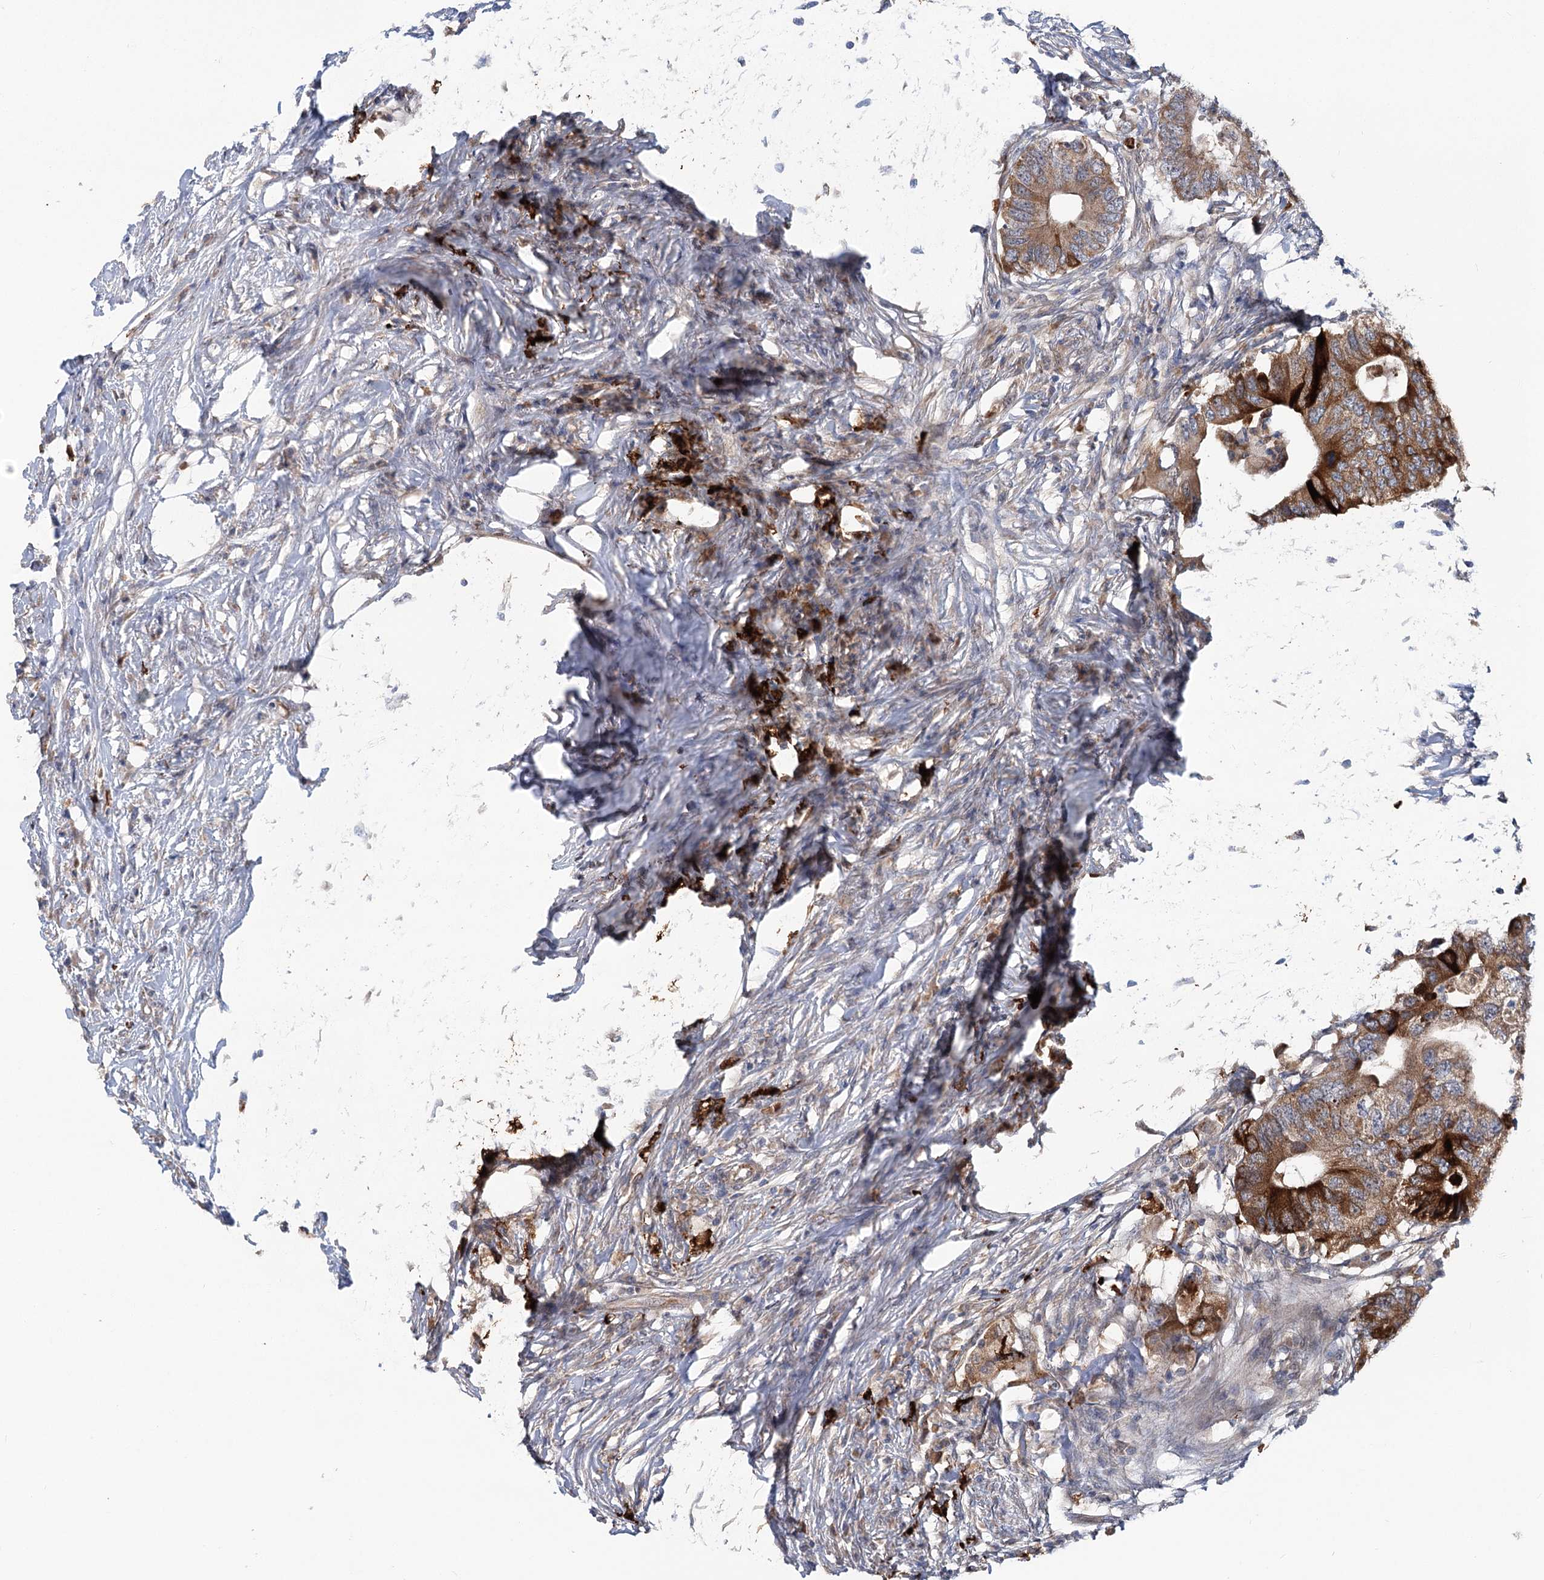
{"staining": {"intensity": "strong", "quantity": ">75%", "location": "cytoplasmic/membranous"}, "tissue": "colorectal cancer", "cell_type": "Tumor cells", "image_type": "cancer", "snomed": [{"axis": "morphology", "description": "Adenocarcinoma, NOS"}, {"axis": "topography", "description": "Colon"}], "caption": "High-magnification brightfield microscopy of colorectal cancer stained with DAB (brown) and counterstained with hematoxylin (blue). tumor cells exhibit strong cytoplasmic/membranous positivity is seen in about>75% of cells.", "gene": "CIB4", "patient": {"sex": "male", "age": 71}}